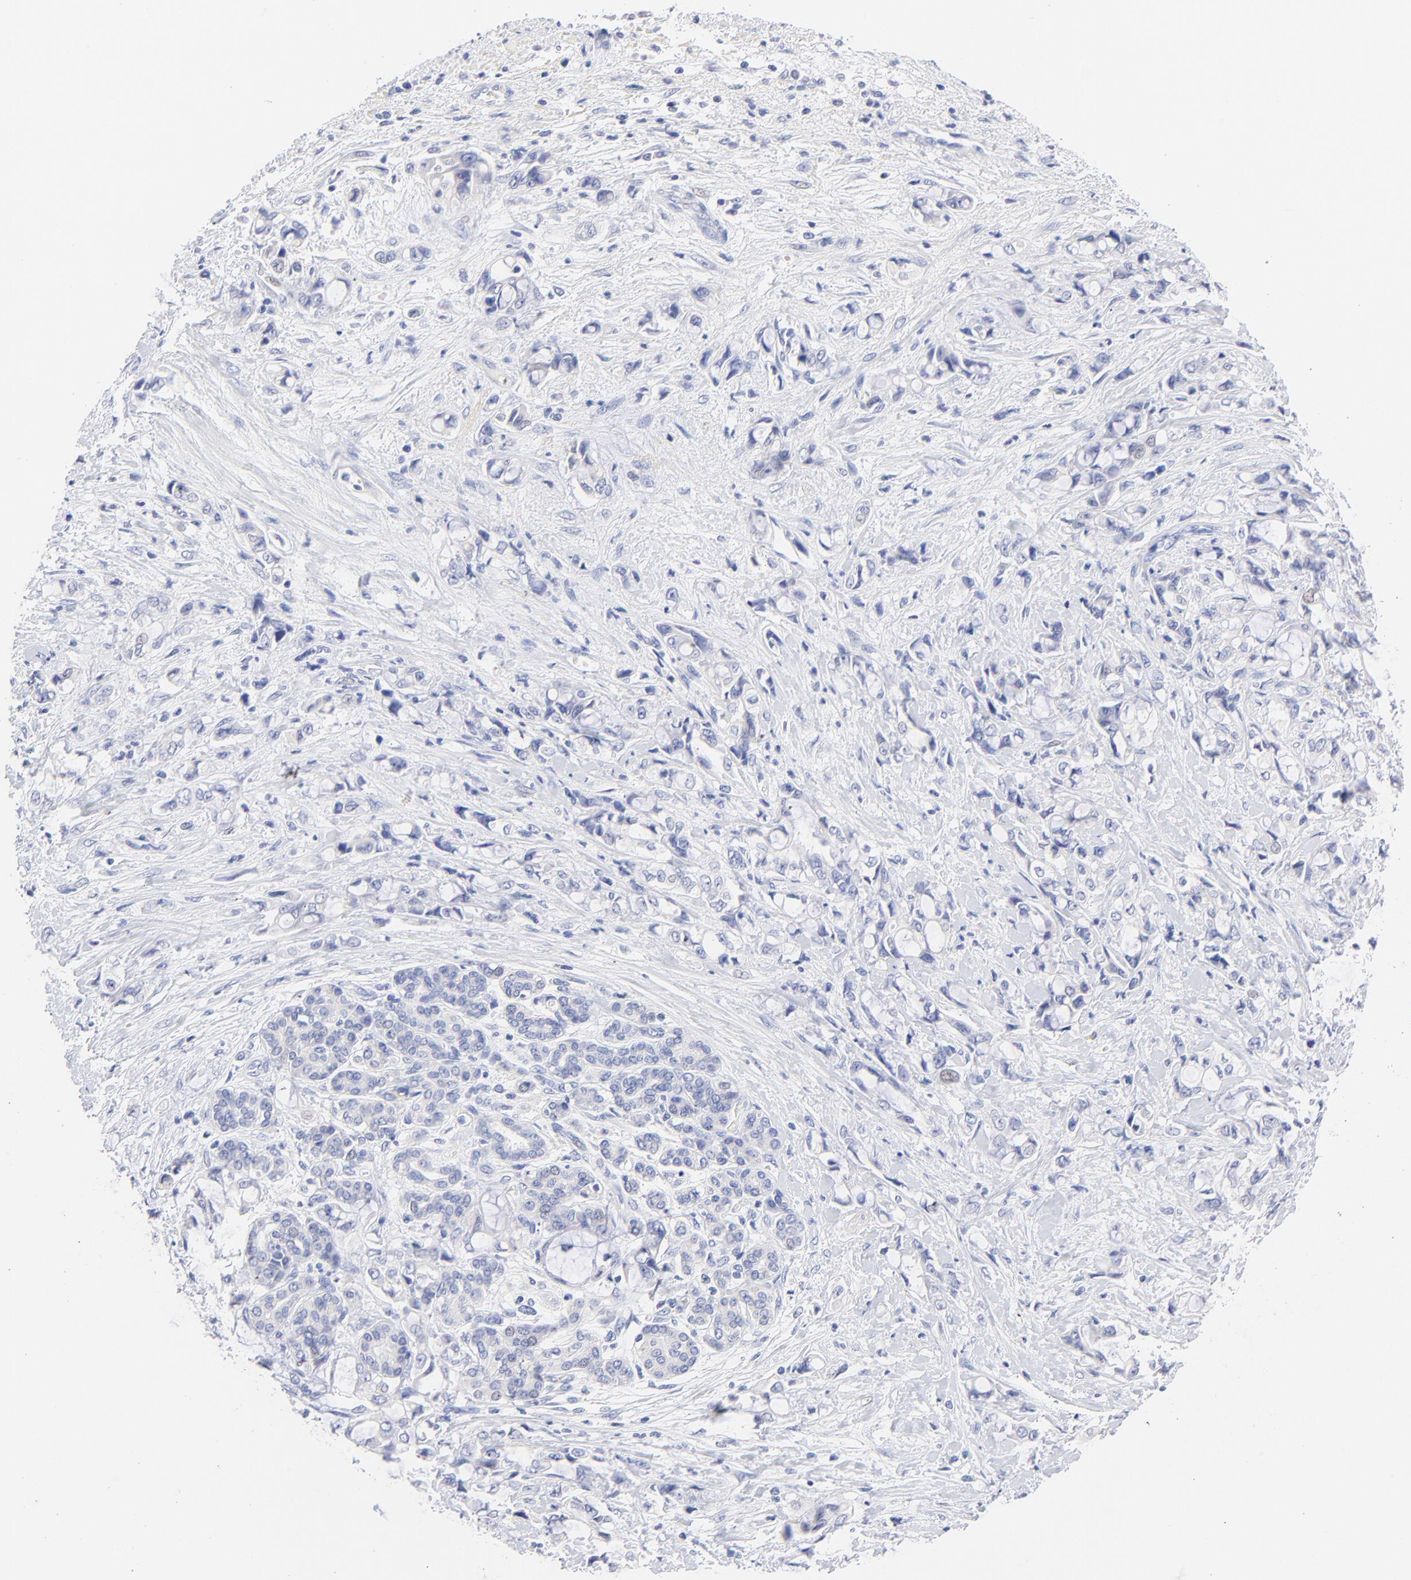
{"staining": {"intensity": "negative", "quantity": "none", "location": "none"}, "tissue": "pancreatic cancer", "cell_type": "Tumor cells", "image_type": "cancer", "snomed": [{"axis": "morphology", "description": "Adenocarcinoma, NOS"}, {"axis": "topography", "description": "Pancreas"}], "caption": "DAB (3,3'-diaminobenzidine) immunohistochemical staining of human adenocarcinoma (pancreatic) shows no significant expression in tumor cells.", "gene": "EBP", "patient": {"sex": "female", "age": 70}}